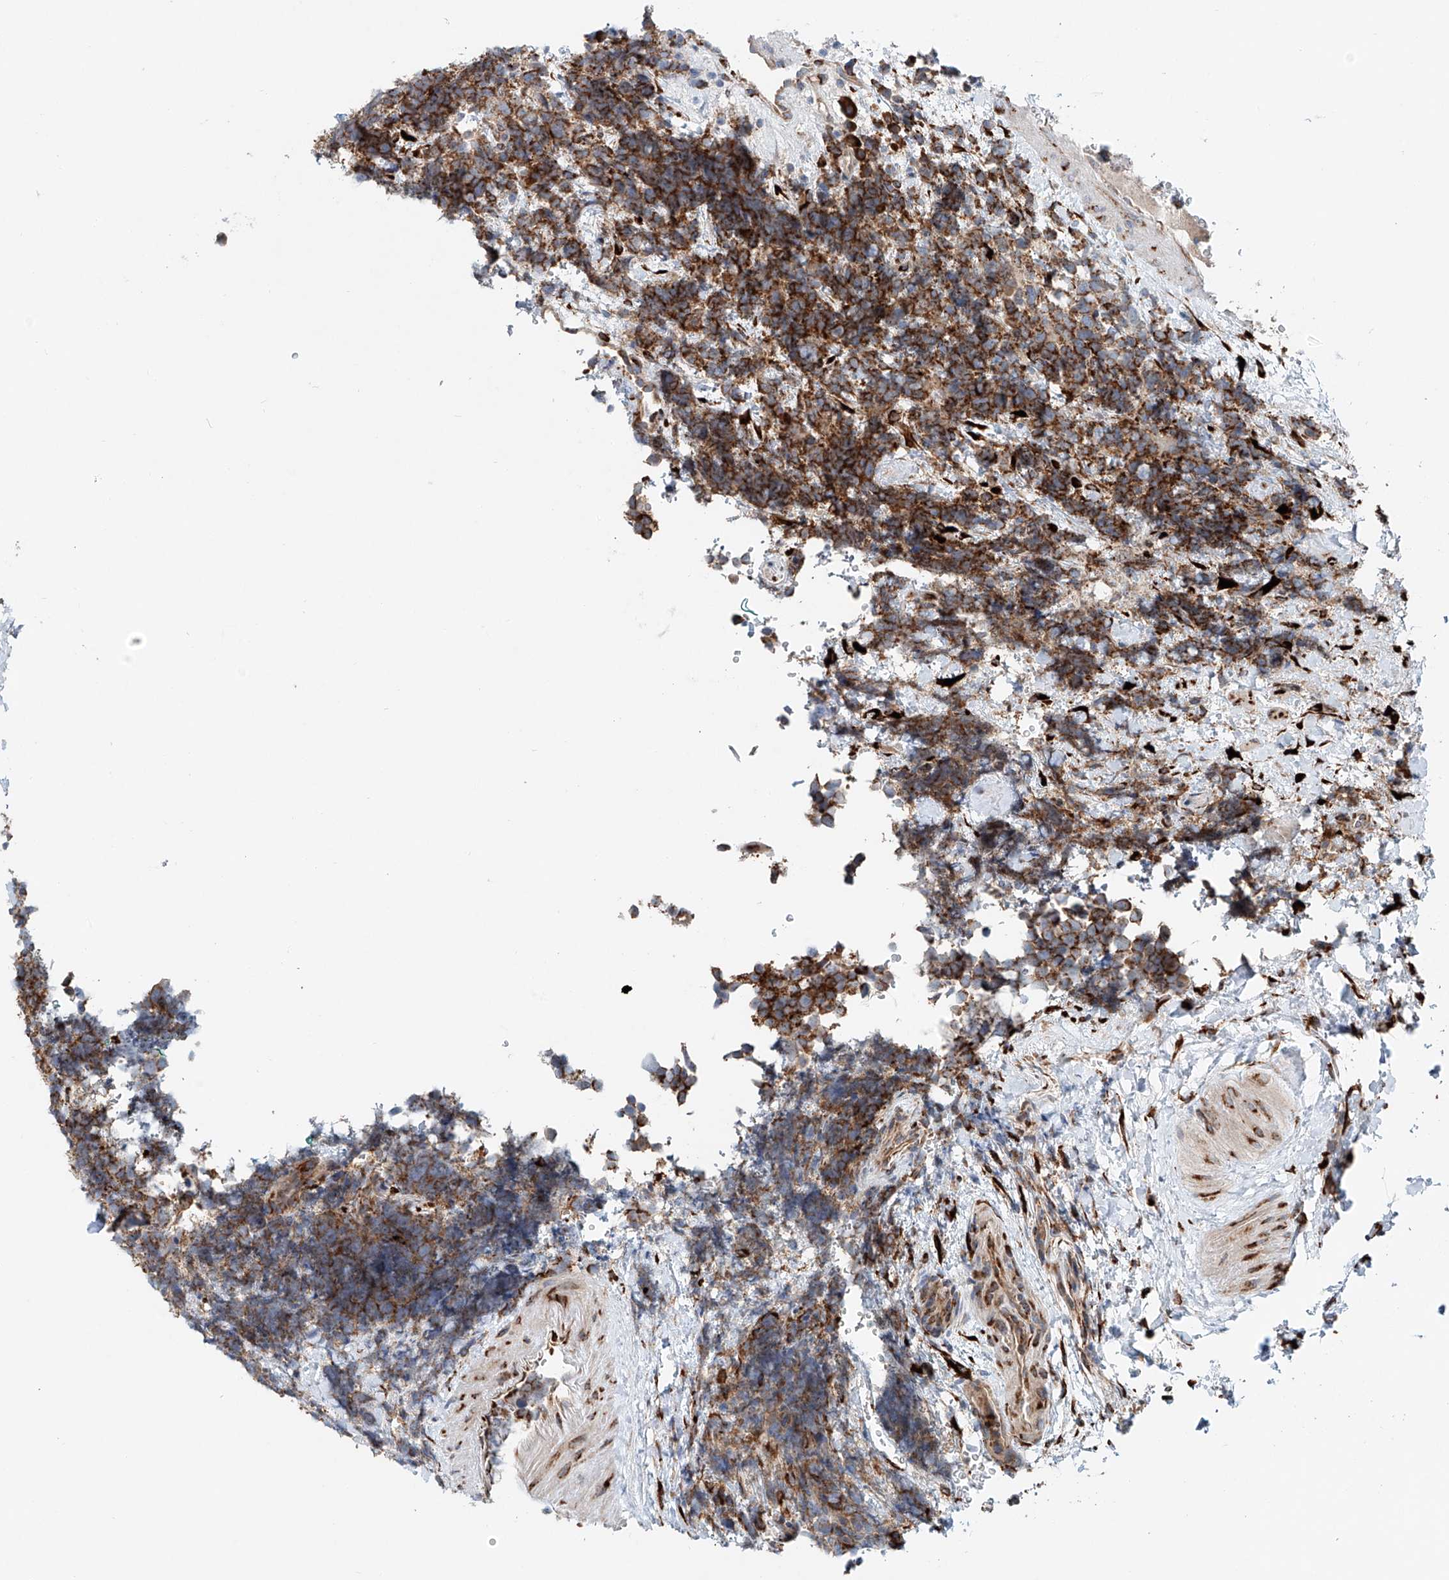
{"staining": {"intensity": "strong", "quantity": "25%-75%", "location": "cytoplasmic/membranous"}, "tissue": "urothelial cancer", "cell_type": "Tumor cells", "image_type": "cancer", "snomed": [{"axis": "morphology", "description": "Urothelial carcinoma, High grade"}, {"axis": "topography", "description": "Urinary bladder"}], "caption": "Urothelial cancer stained for a protein (brown) exhibits strong cytoplasmic/membranous positive positivity in approximately 25%-75% of tumor cells.", "gene": "SNAP29", "patient": {"sex": "female", "age": 82}}